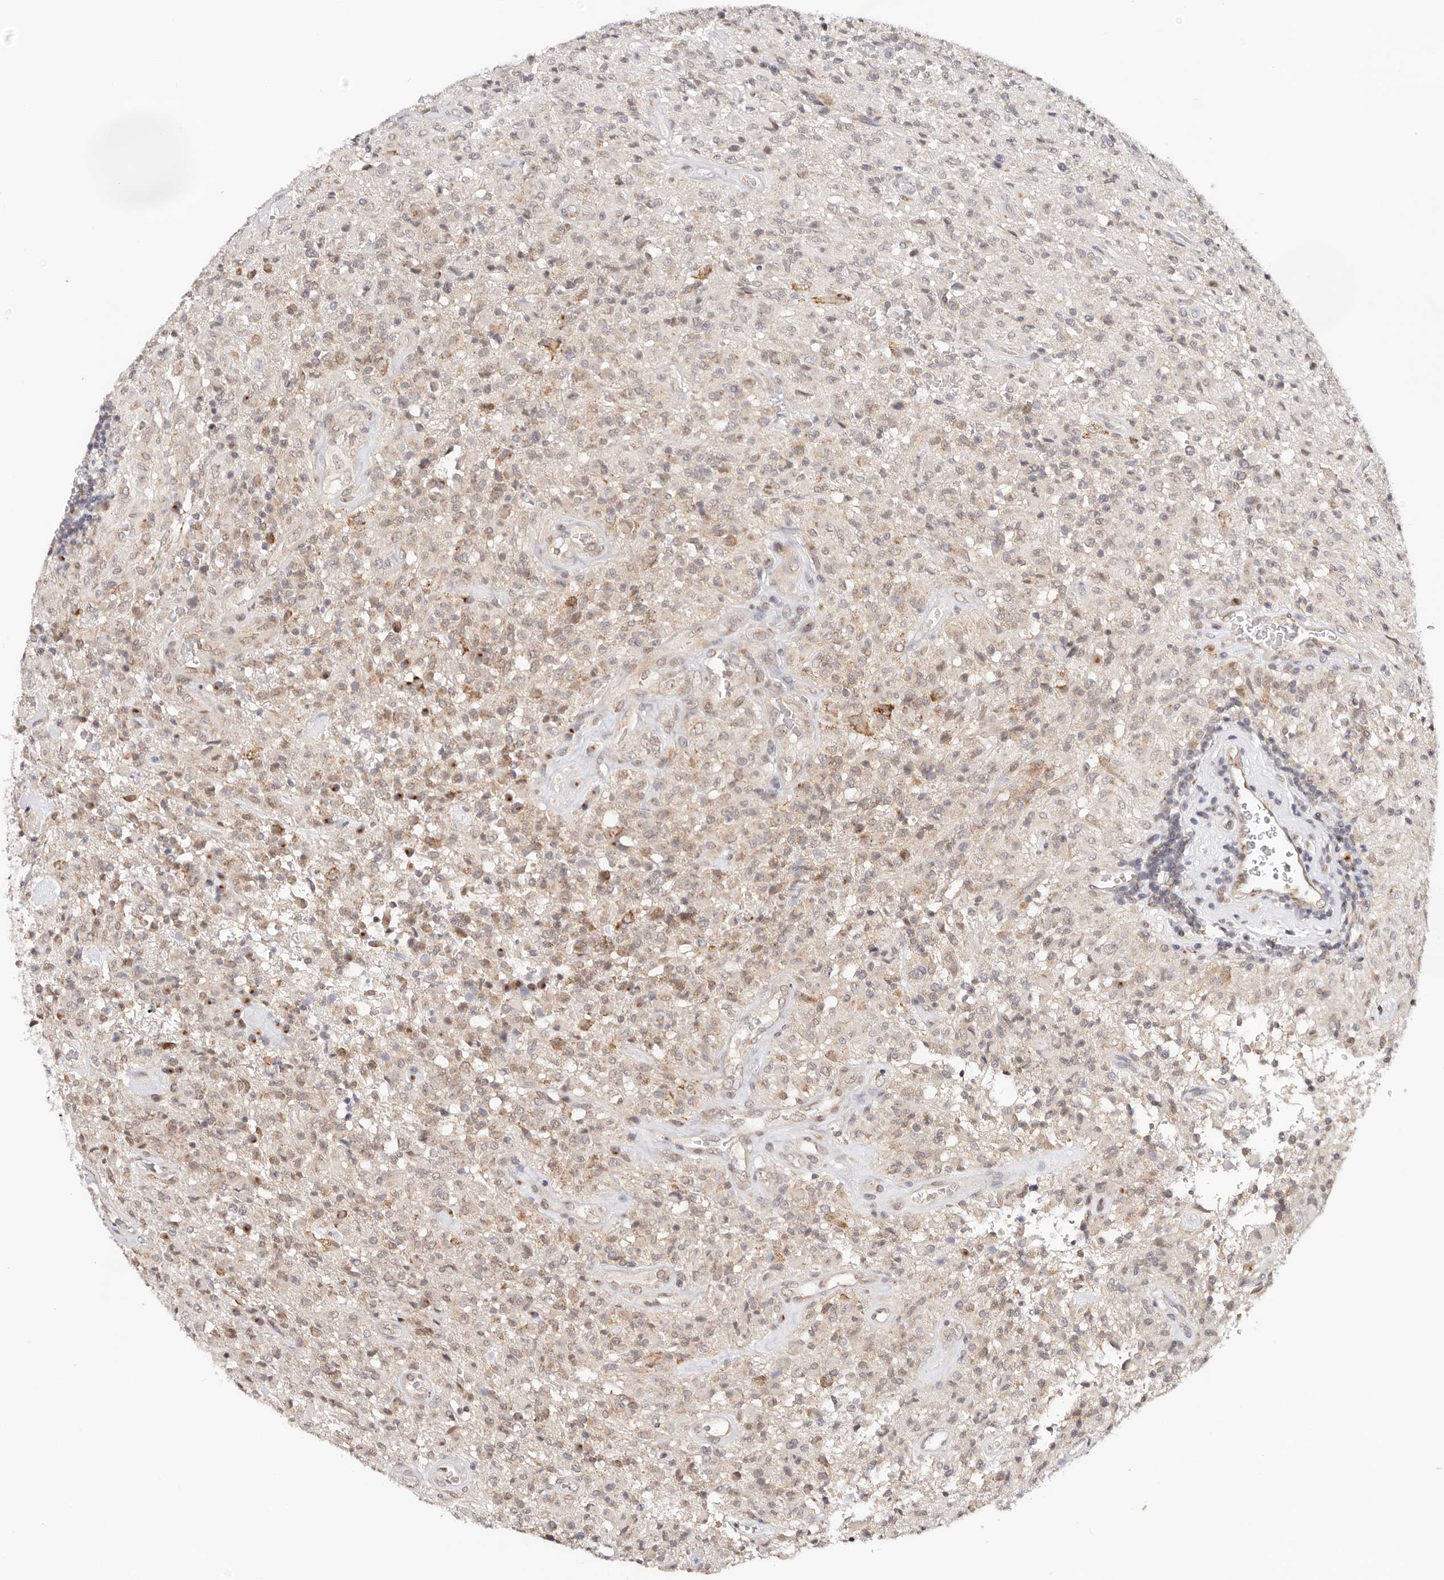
{"staining": {"intensity": "weak", "quantity": "25%-75%", "location": "nuclear"}, "tissue": "glioma", "cell_type": "Tumor cells", "image_type": "cancer", "snomed": [{"axis": "morphology", "description": "Glioma, malignant, High grade"}, {"axis": "topography", "description": "Brain"}], "caption": "Tumor cells display low levels of weak nuclear expression in approximately 25%-75% of cells in high-grade glioma (malignant).", "gene": "VIPAS39", "patient": {"sex": "female", "age": 57}}